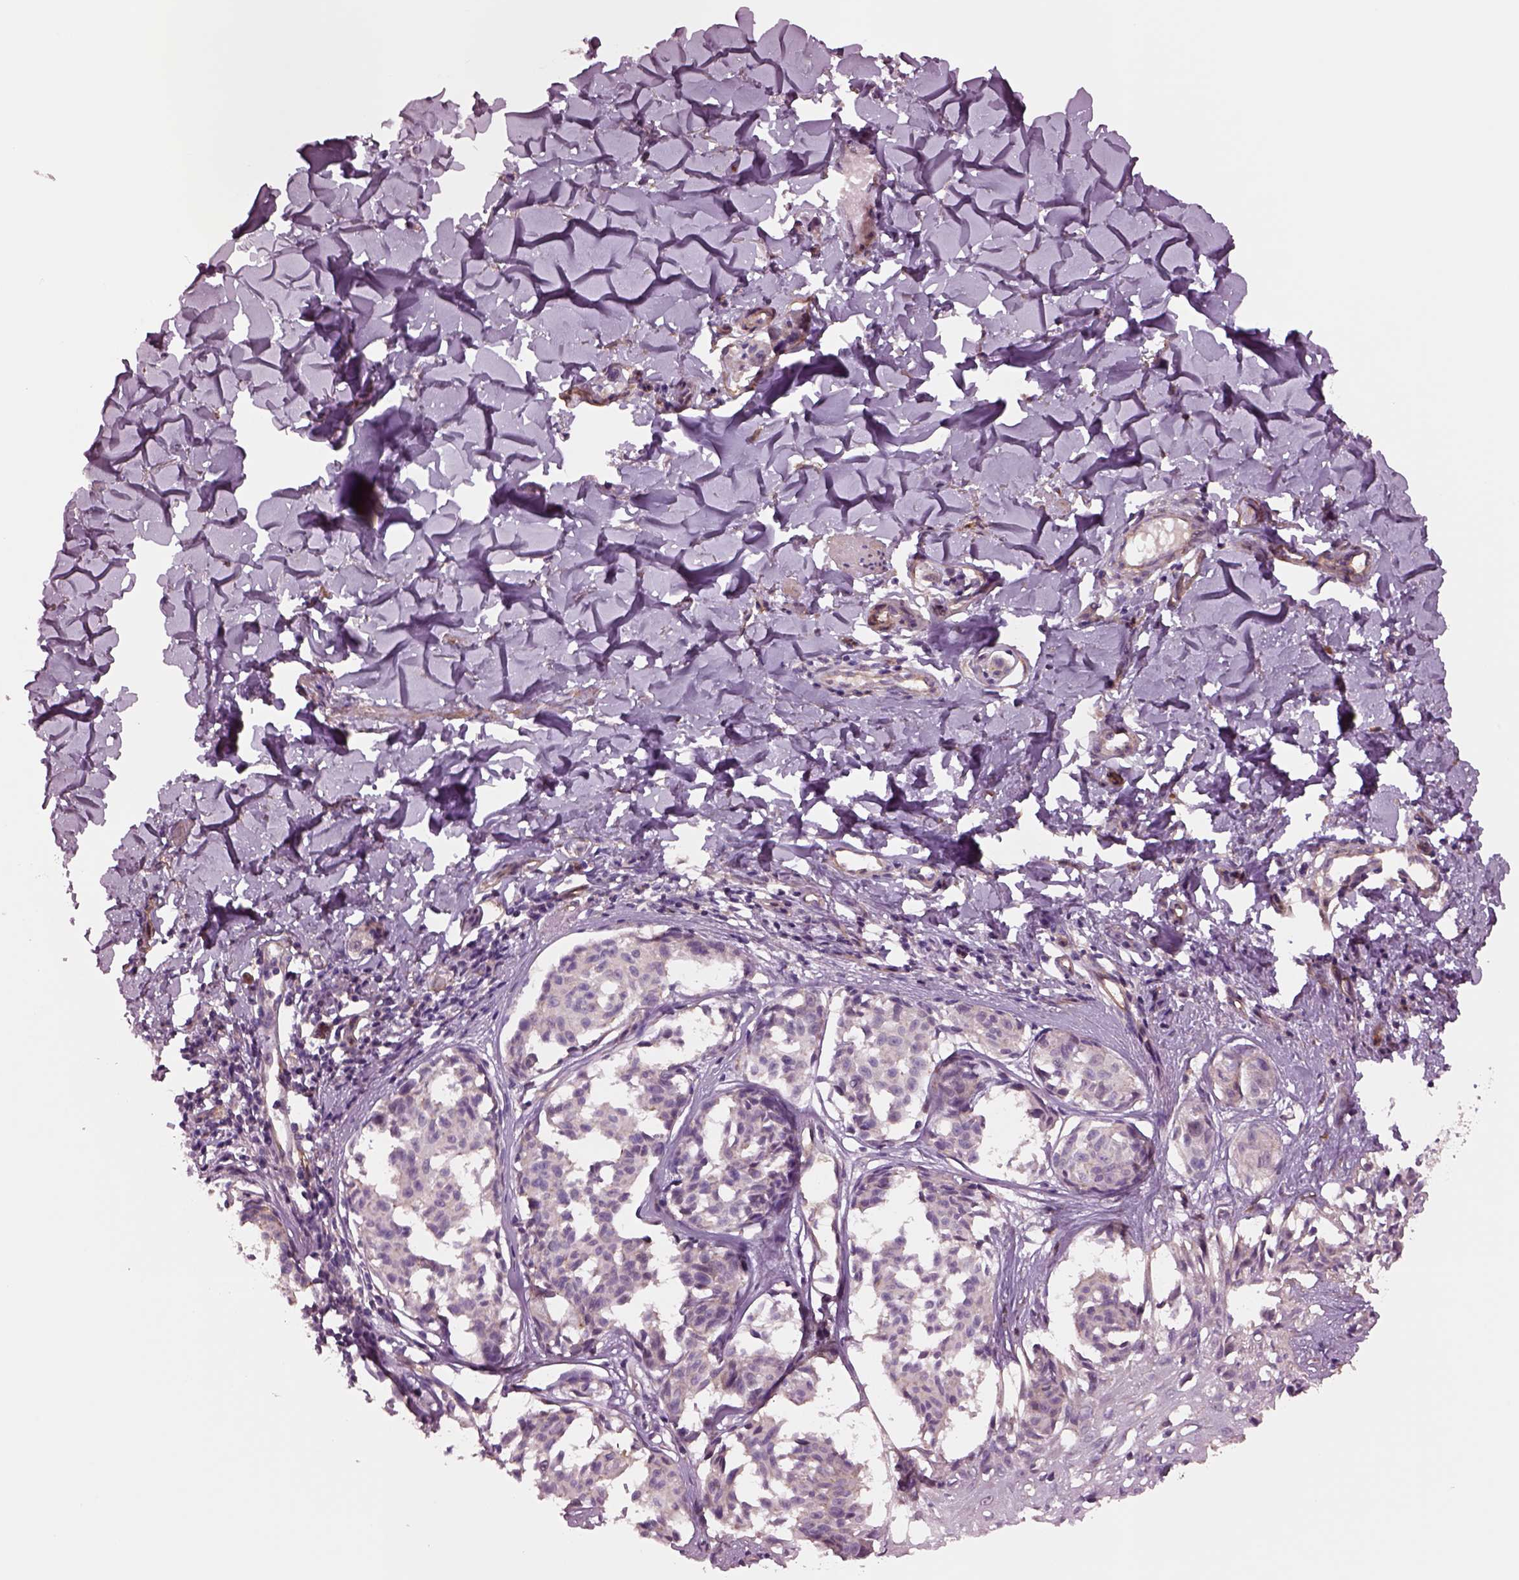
{"staining": {"intensity": "negative", "quantity": "none", "location": "none"}, "tissue": "melanoma", "cell_type": "Tumor cells", "image_type": "cancer", "snomed": [{"axis": "morphology", "description": "Malignant melanoma, NOS"}, {"axis": "topography", "description": "Skin"}], "caption": "Immunohistochemistry (IHC) of malignant melanoma demonstrates no positivity in tumor cells. (Immunohistochemistry, brightfield microscopy, high magnification).", "gene": "HTR1B", "patient": {"sex": "male", "age": 51}}